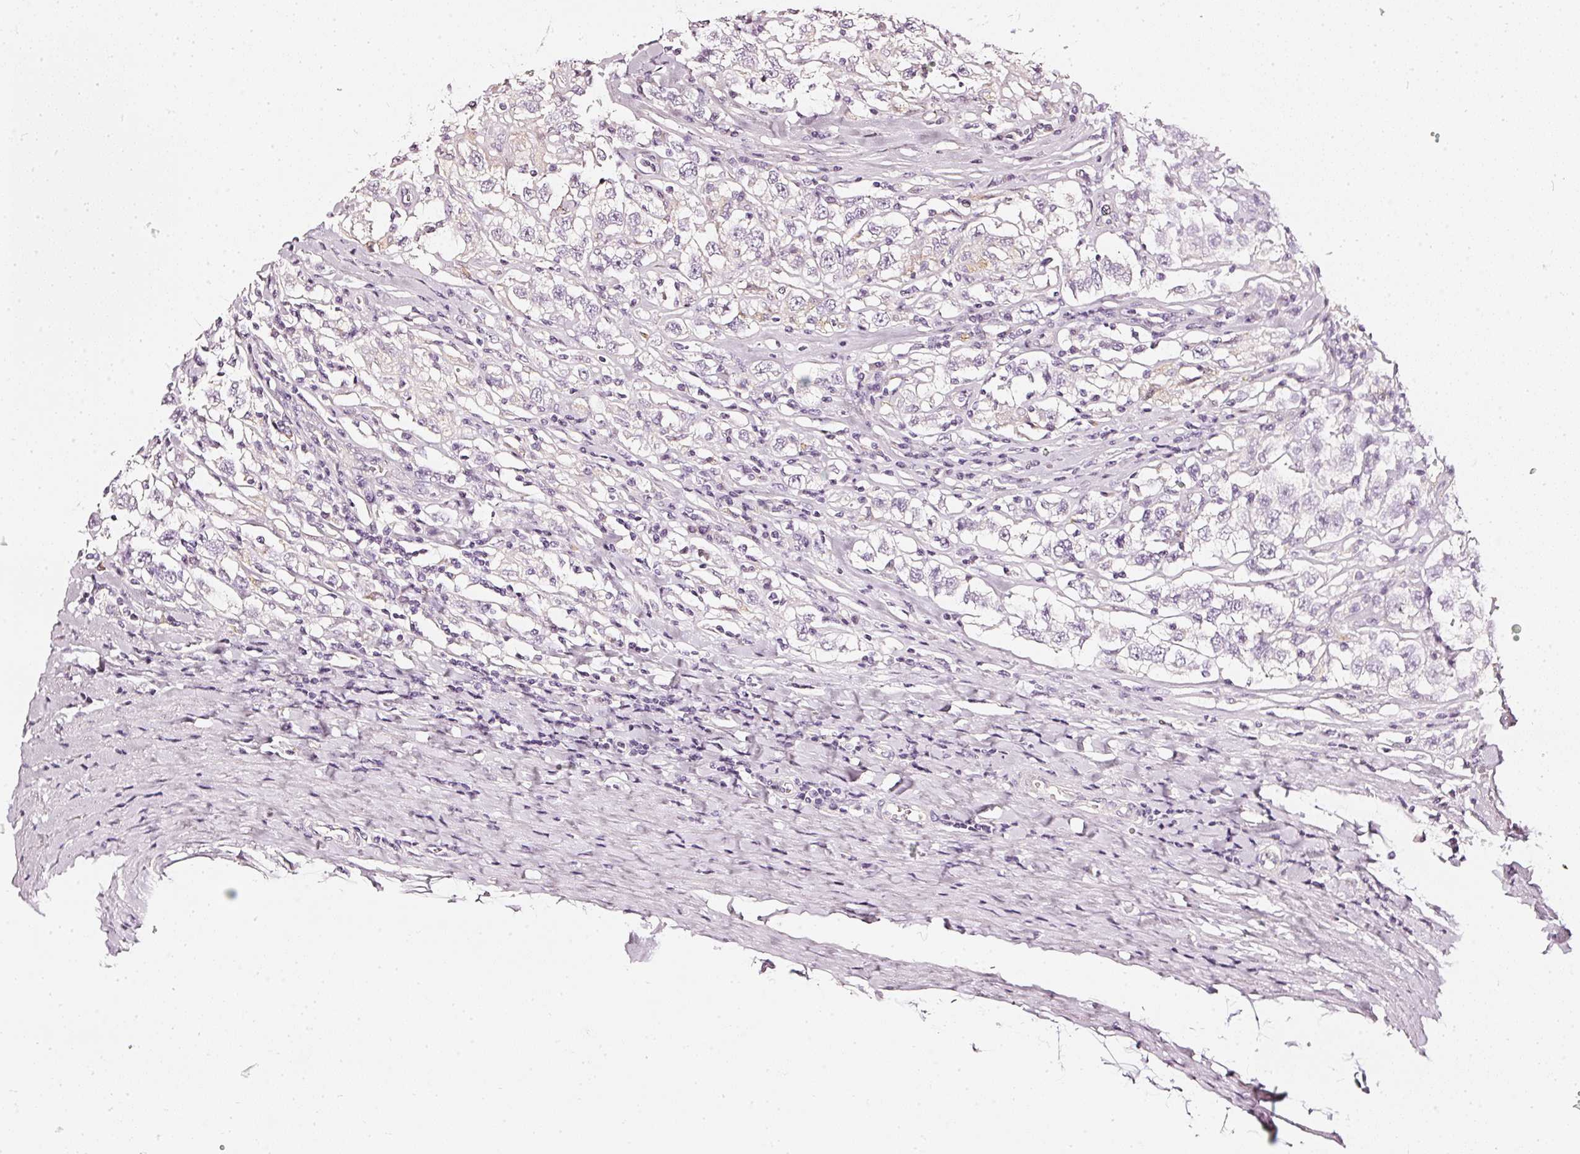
{"staining": {"intensity": "negative", "quantity": "none", "location": "none"}, "tissue": "testis cancer", "cell_type": "Tumor cells", "image_type": "cancer", "snomed": [{"axis": "morphology", "description": "Seminoma, NOS"}, {"axis": "topography", "description": "Testis"}], "caption": "Immunohistochemistry (IHC) photomicrograph of testis seminoma stained for a protein (brown), which reveals no staining in tumor cells. (DAB immunohistochemistry, high magnification).", "gene": "CNP", "patient": {"sex": "male", "age": 41}}